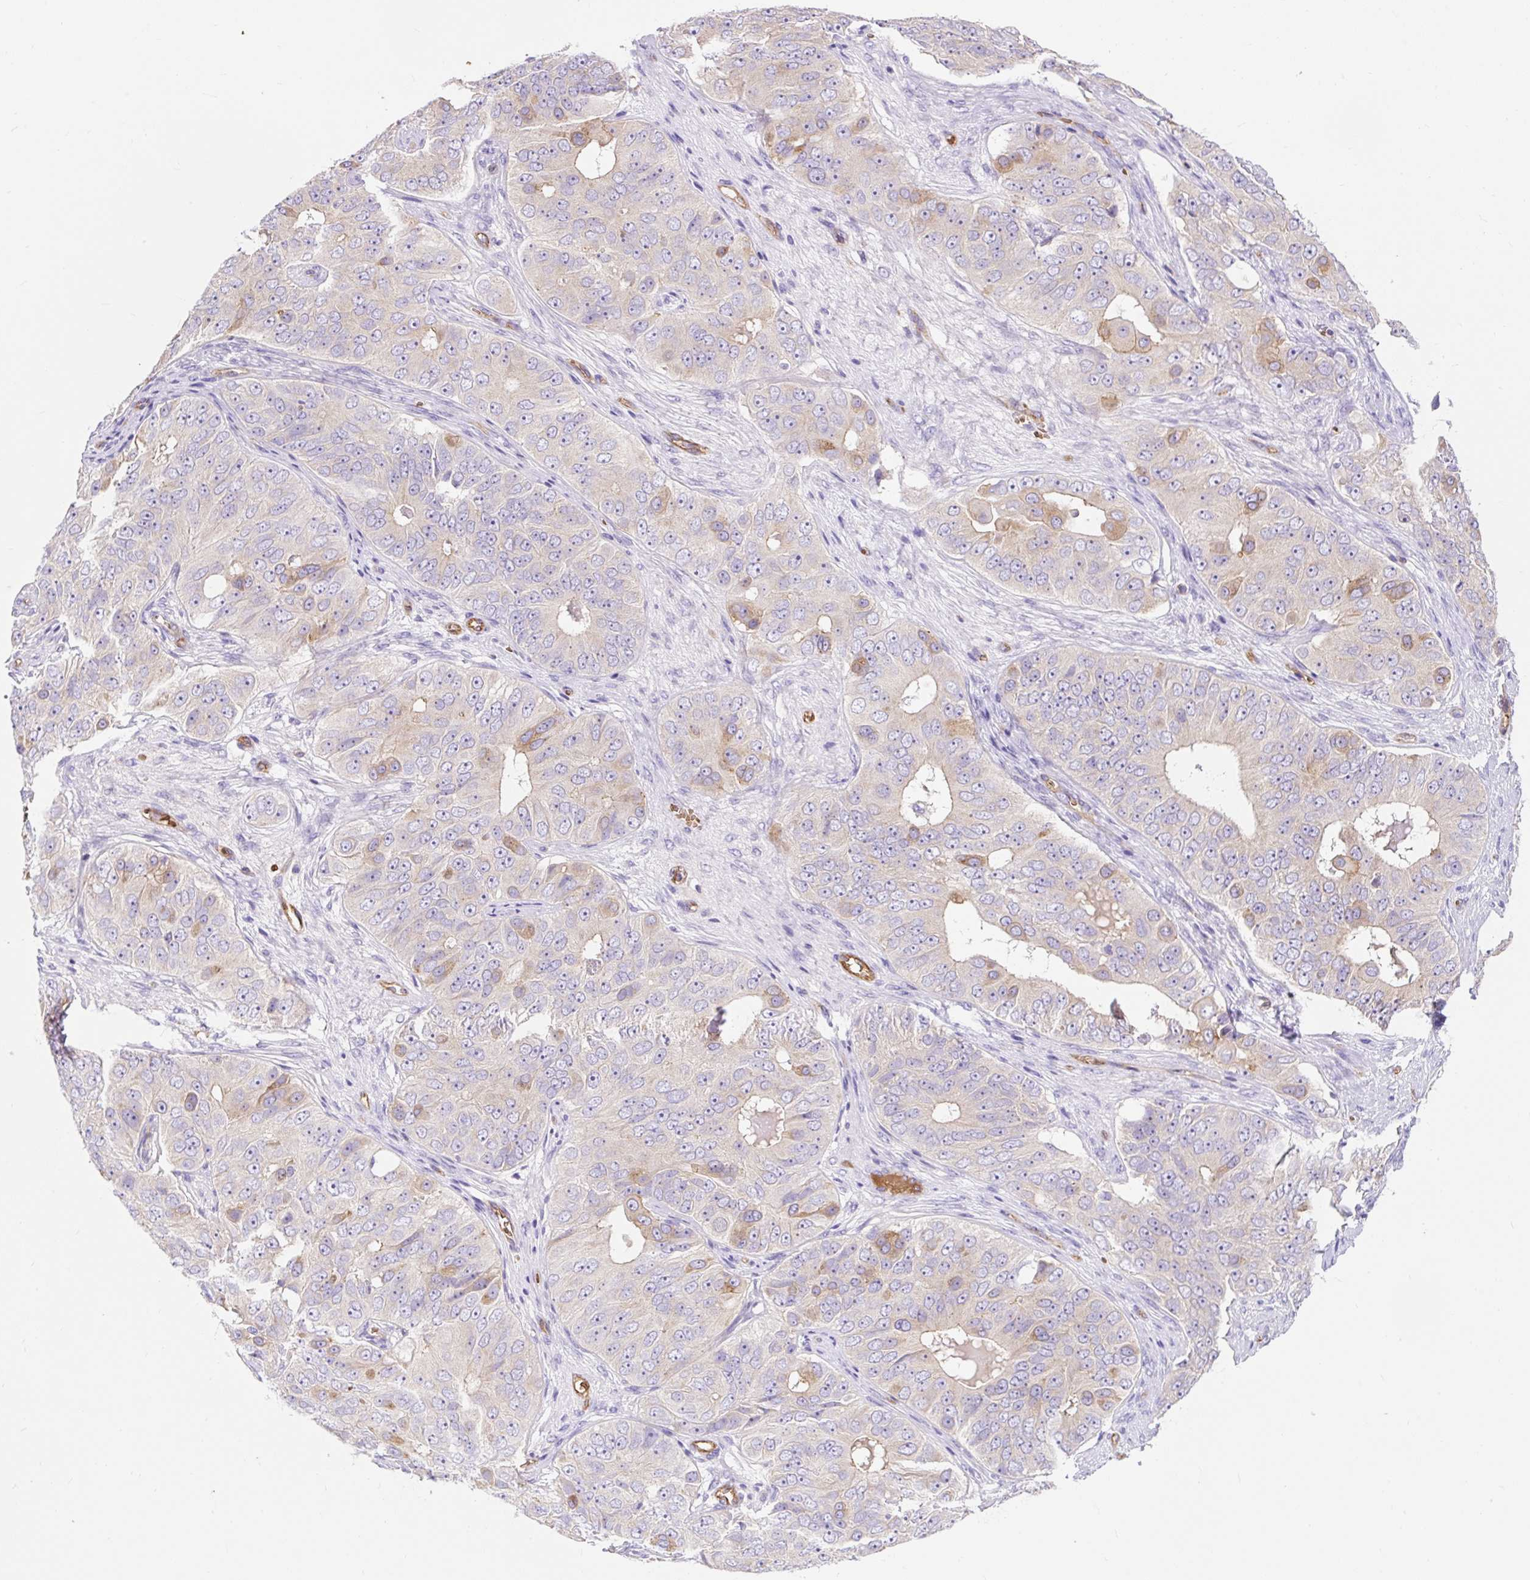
{"staining": {"intensity": "weak", "quantity": "25%-75%", "location": "cytoplasmic/membranous"}, "tissue": "ovarian cancer", "cell_type": "Tumor cells", "image_type": "cancer", "snomed": [{"axis": "morphology", "description": "Carcinoma, endometroid"}, {"axis": "topography", "description": "Ovary"}], "caption": "Ovarian endometroid carcinoma stained for a protein displays weak cytoplasmic/membranous positivity in tumor cells.", "gene": "HIP1R", "patient": {"sex": "female", "age": 51}}